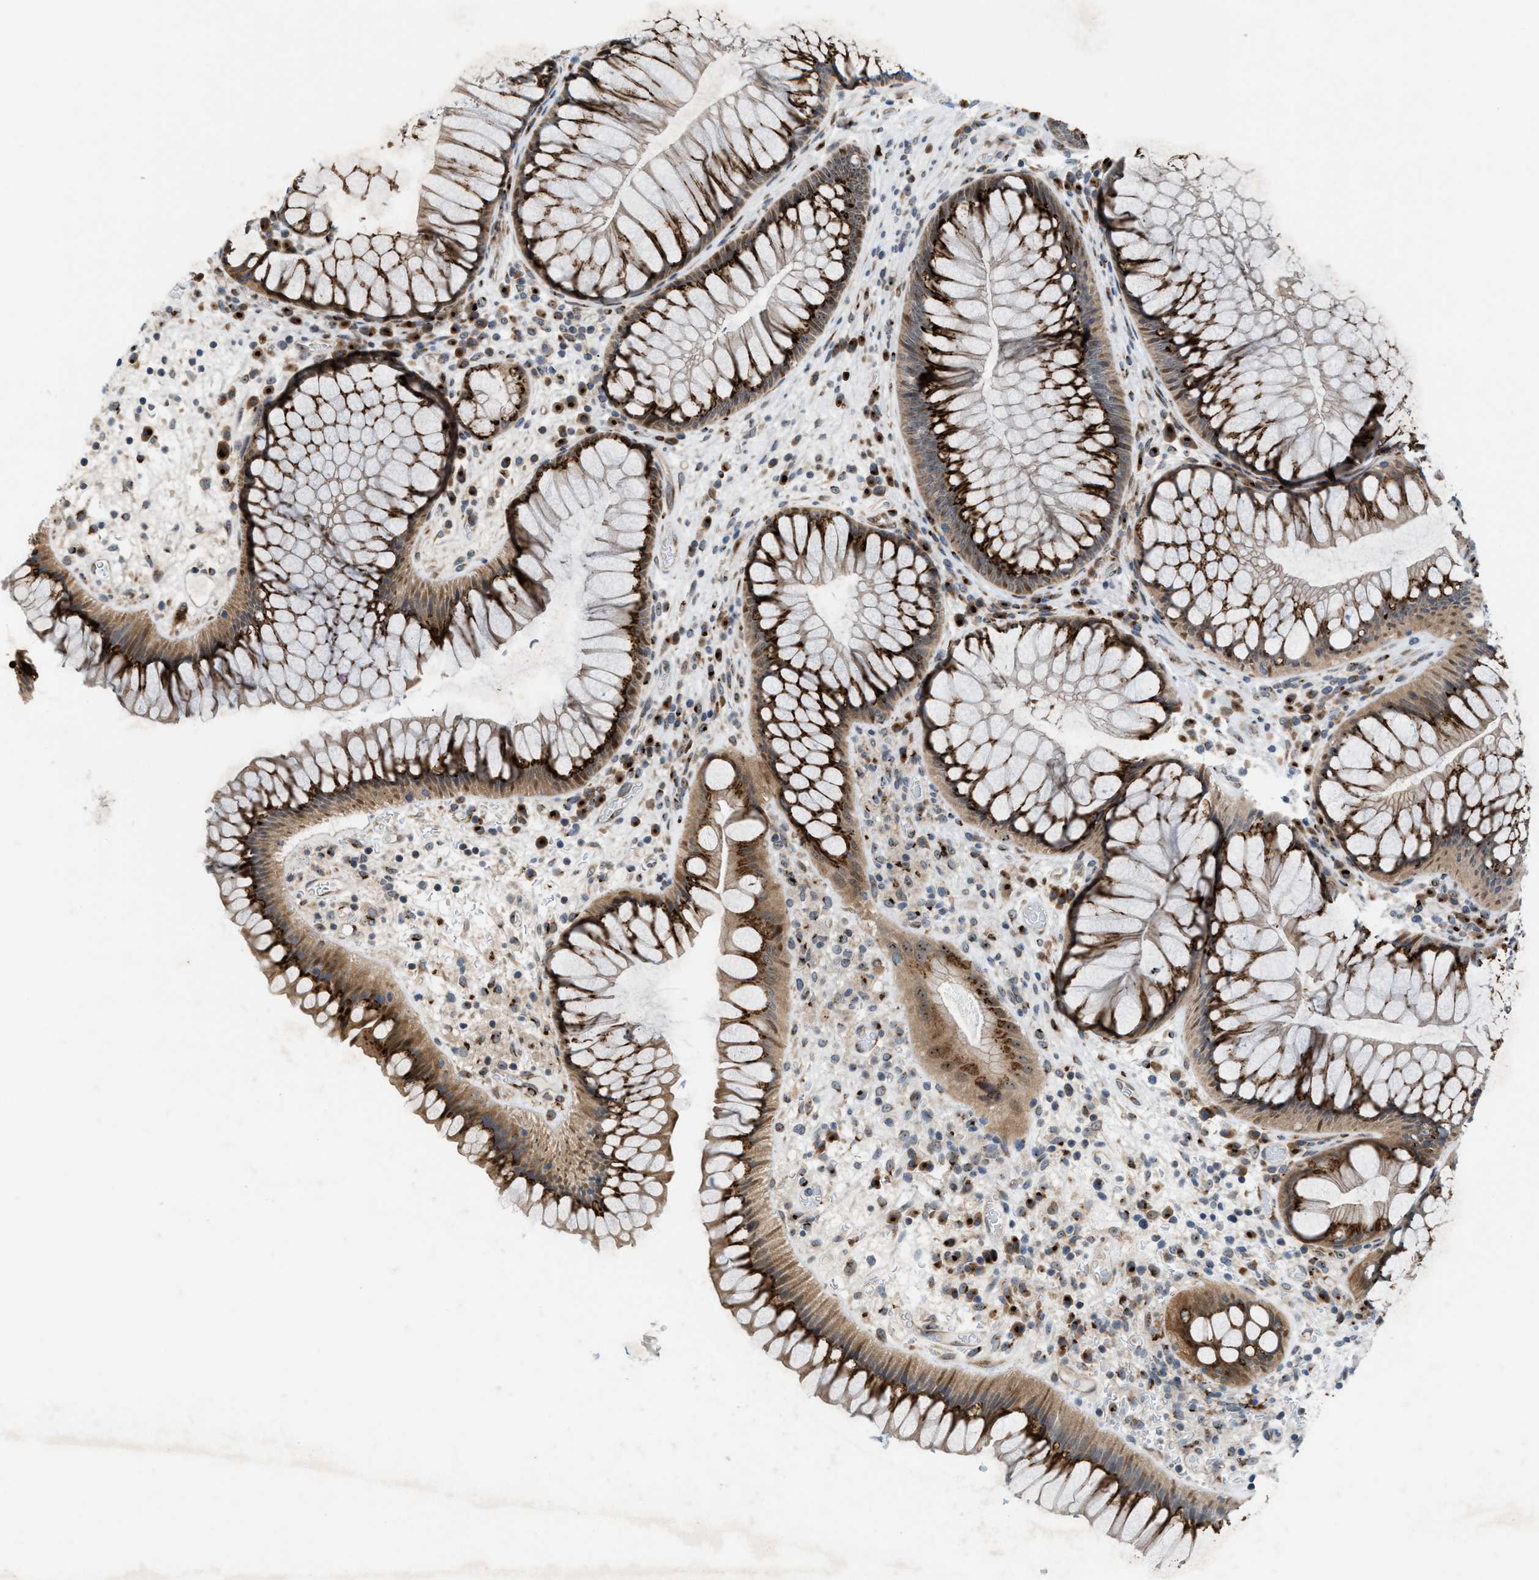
{"staining": {"intensity": "moderate", "quantity": ">75%", "location": "cytoplasmic/membranous"}, "tissue": "rectum", "cell_type": "Glandular cells", "image_type": "normal", "snomed": [{"axis": "morphology", "description": "Normal tissue, NOS"}, {"axis": "topography", "description": "Rectum"}], "caption": "Immunohistochemistry image of unremarkable rectum stained for a protein (brown), which reveals medium levels of moderate cytoplasmic/membranous positivity in approximately >75% of glandular cells.", "gene": "SLC38A10", "patient": {"sex": "male", "age": 51}}